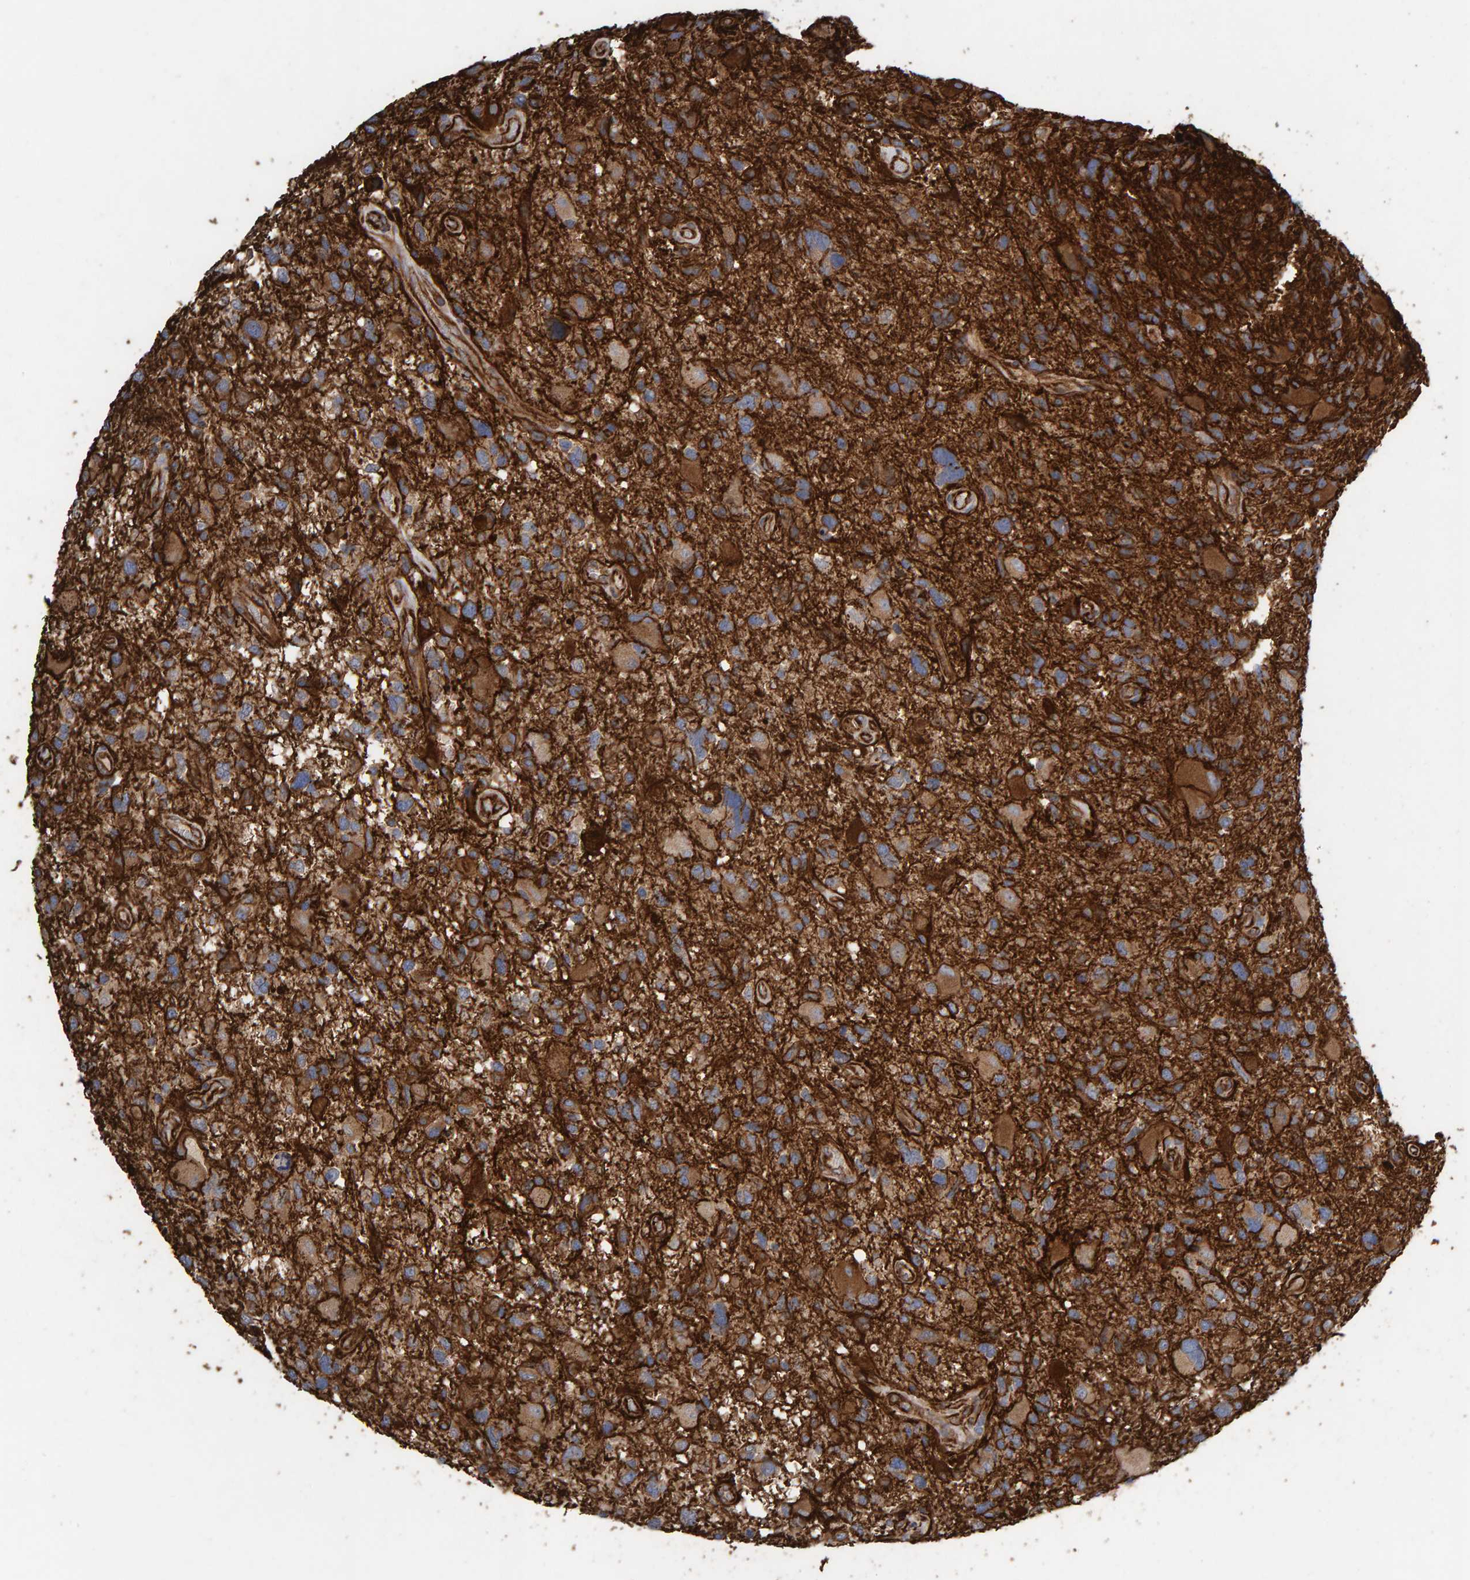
{"staining": {"intensity": "moderate", "quantity": ">75%", "location": "cytoplasmic/membranous"}, "tissue": "glioma", "cell_type": "Tumor cells", "image_type": "cancer", "snomed": [{"axis": "morphology", "description": "Glioma, malignant, High grade"}, {"axis": "topography", "description": "Brain"}], "caption": "A histopathology image of glioma stained for a protein shows moderate cytoplasmic/membranous brown staining in tumor cells.", "gene": "ZNF347", "patient": {"sex": "male", "age": 33}}